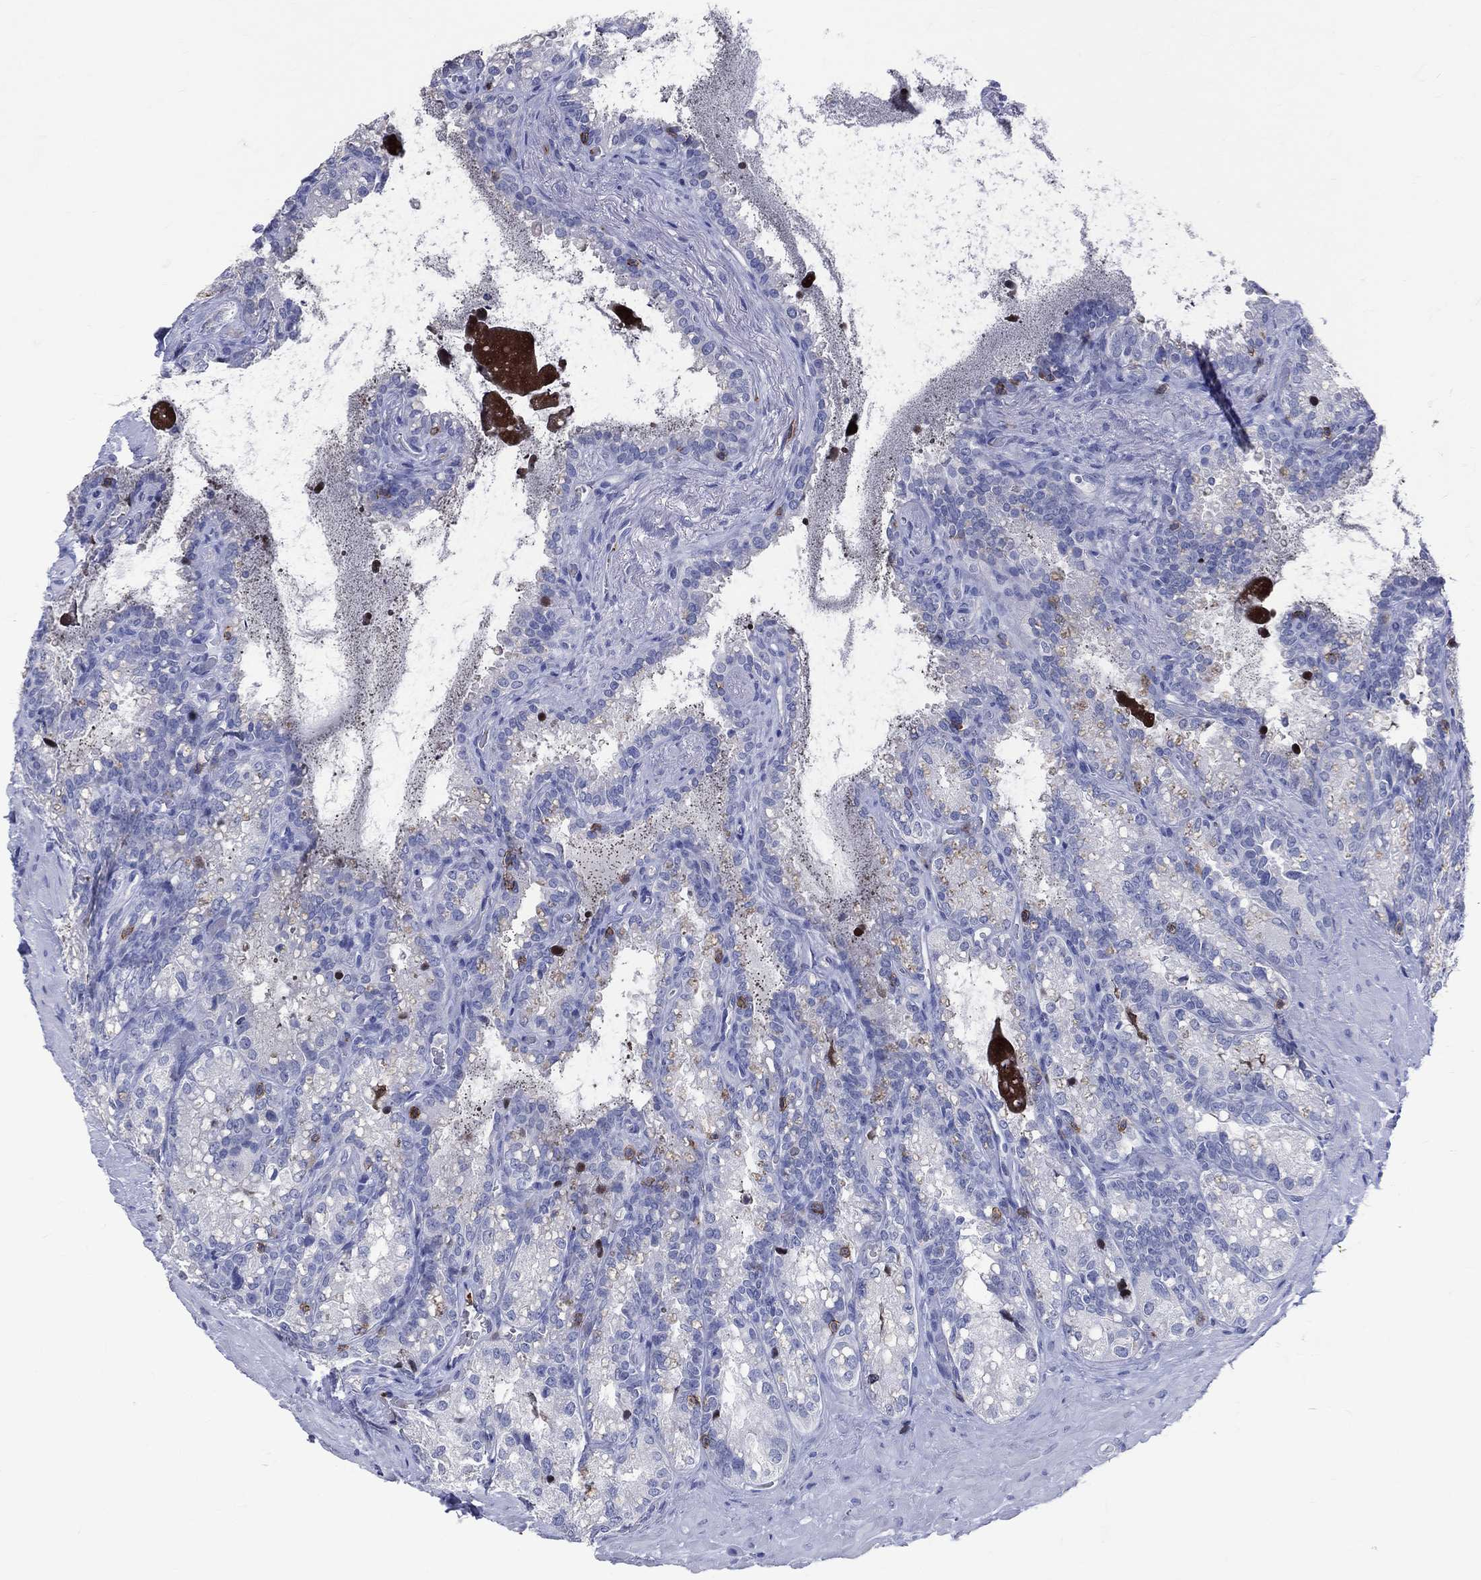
{"staining": {"intensity": "negative", "quantity": "none", "location": "none"}, "tissue": "seminal vesicle", "cell_type": "Glandular cells", "image_type": "normal", "snomed": [{"axis": "morphology", "description": "Normal tissue, NOS"}, {"axis": "topography", "description": "Seminal veicle"}], "caption": "A micrograph of human seminal vesicle is negative for staining in glandular cells. (DAB immunohistochemistry, high magnification).", "gene": "LAT", "patient": {"sex": "male", "age": 68}}